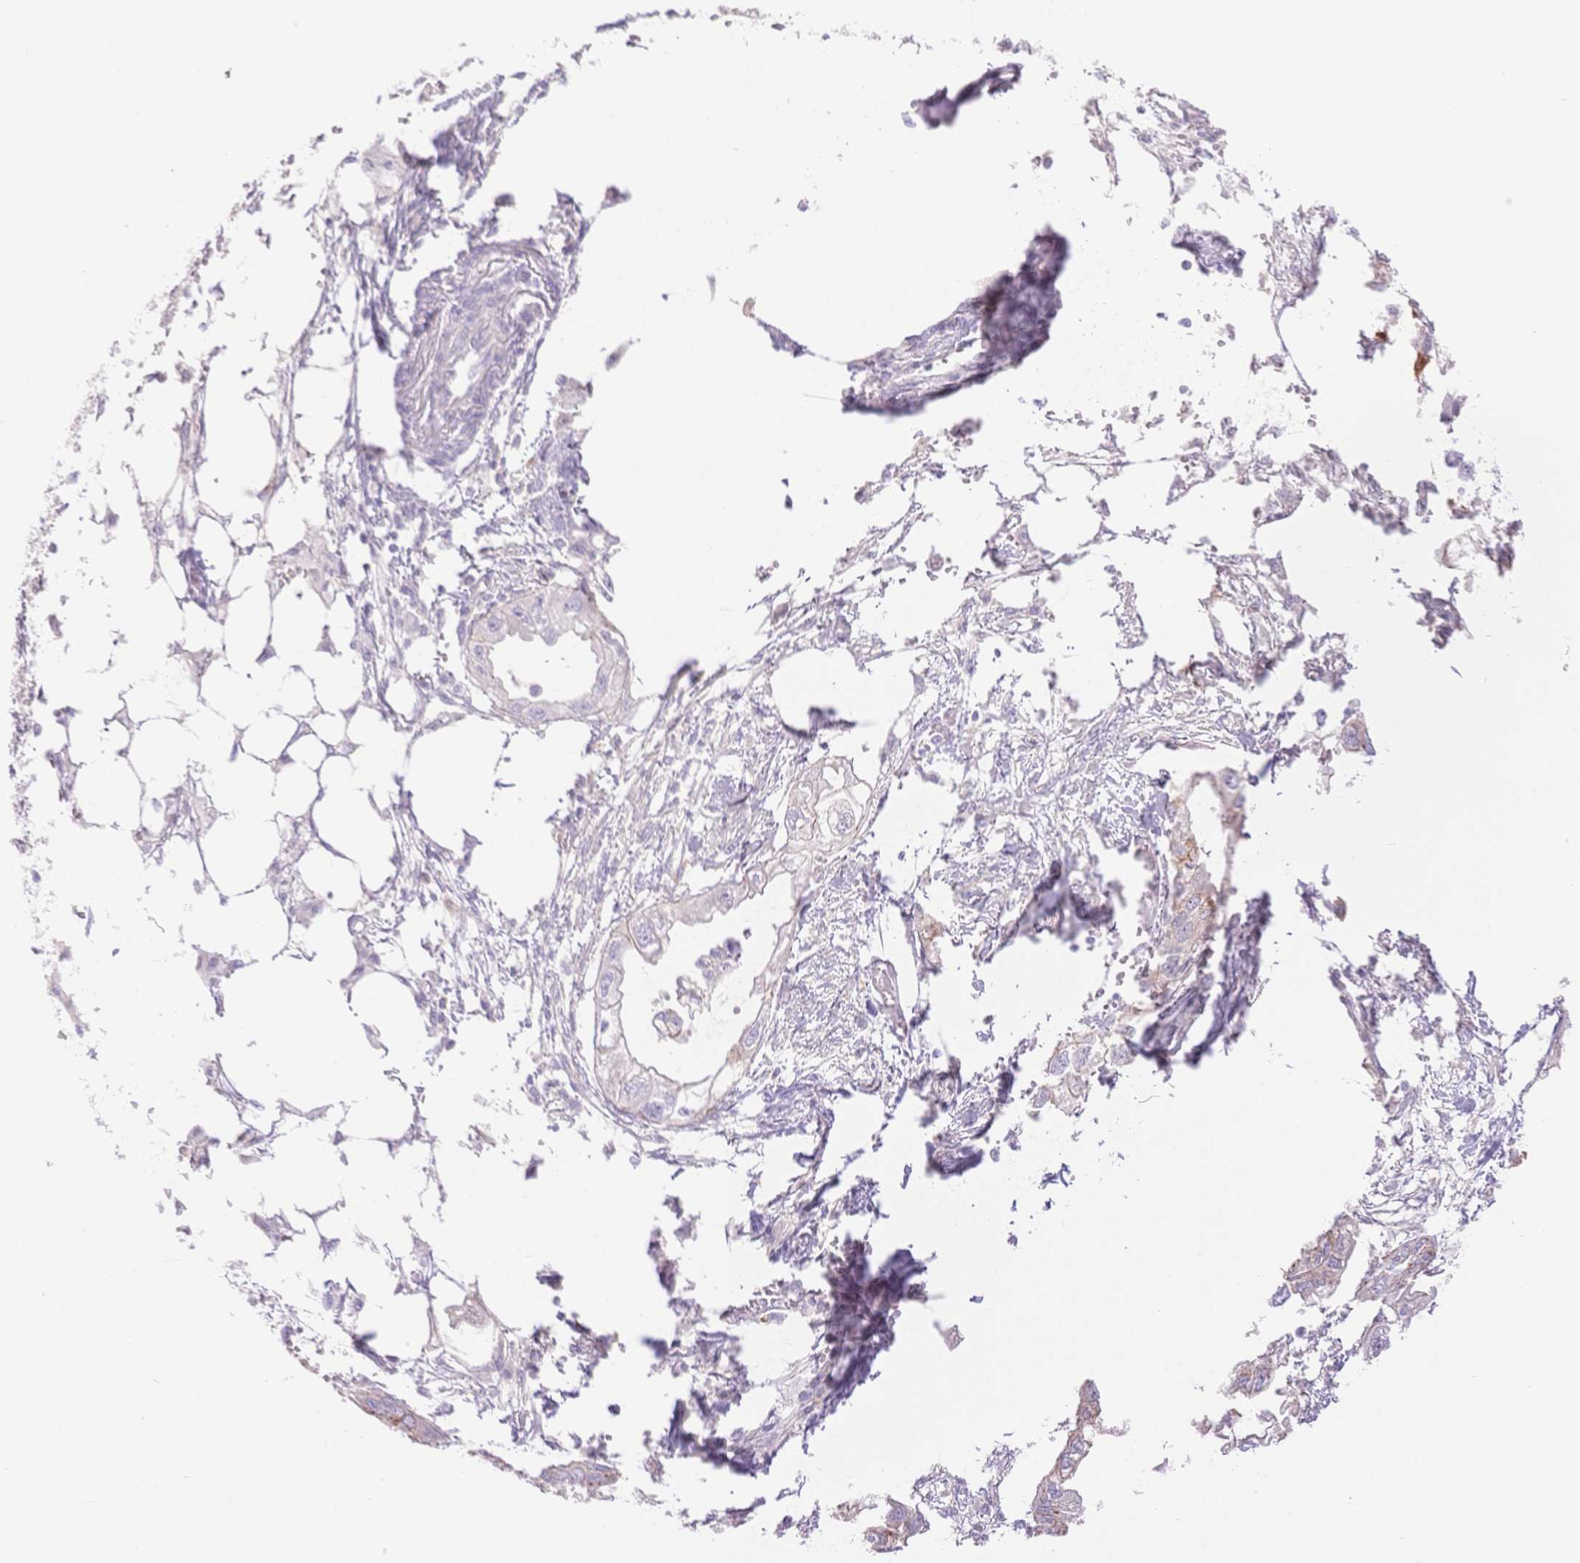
{"staining": {"intensity": "negative", "quantity": "none", "location": "none"}, "tissue": "endometrial cancer", "cell_type": "Tumor cells", "image_type": "cancer", "snomed": [{"axis": "morphology", "description": "Adenocarcinoma, NOS"}, {"axis": "morphology", "description": "Adenocarcinoma, metastatic, NOS"}, {"axis": "topography", "description": "Adipose tissue"}, {"axis": "topography", "description": "Endometrium"}], "caption": "This is an IHC image of endometrial metastatic adenocarcinoma. There is no staining in tumor cells.", "gene": "WDR54", "patient": {"sex": "female", "age": 67}}